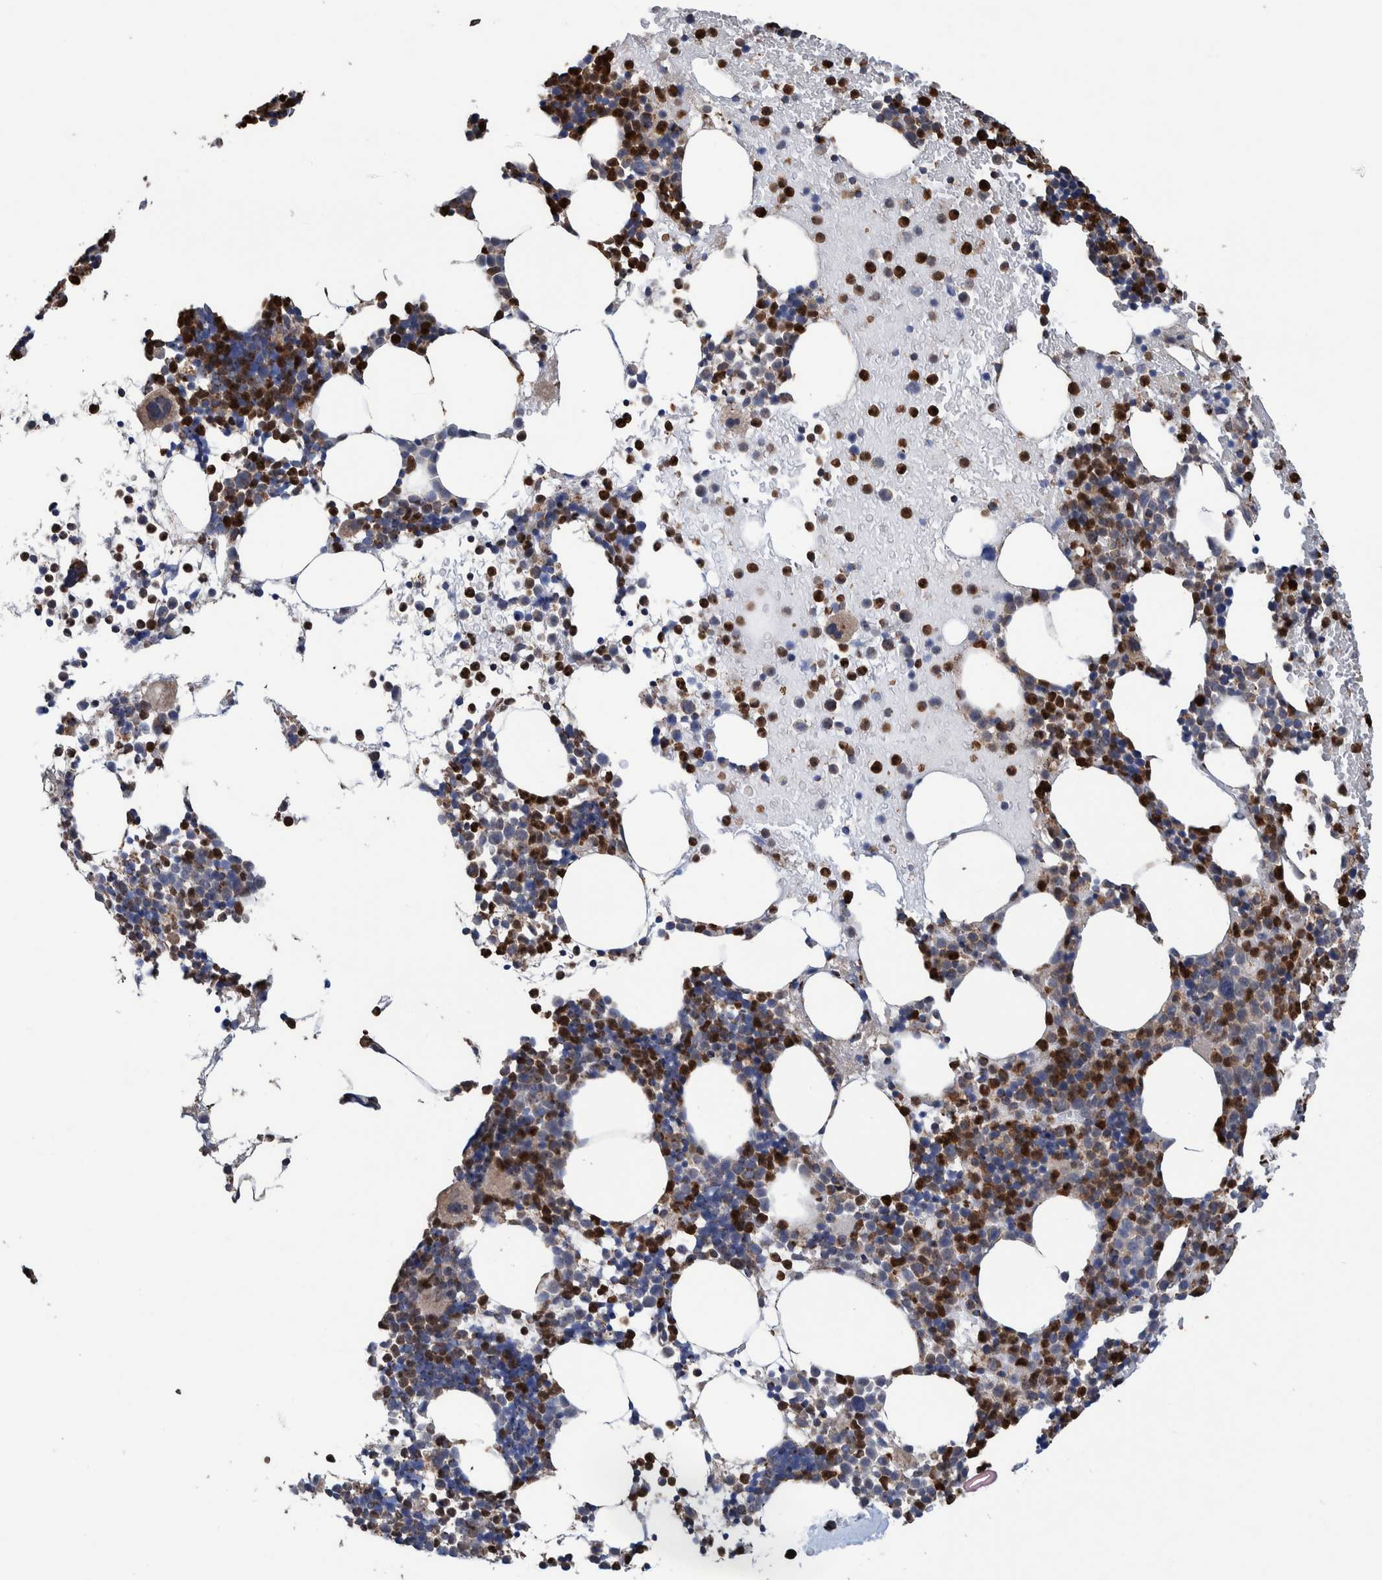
{"staining": {"intensity": "strong", "quantity": ">75%", "location": "cytoplasmic/membranous,nuclear"}, "tissue": "bone marrow", "cell_type": "Hematopoietic cells", "image_type": "normal", "snomed": [{"axis": "morphology", "description": "Normal tissue, NOS"}, {"axis": "morphology", "description": "Inflammation, NOS"}, {"axis": "topography", "description": "Bone marrow"}], "caption": "High-power microscopy captured an immunohistochemistry (IHC) photomicrograph of benign bone marrow, revealing strong cytoplasmic/membranous,nuclear staining in approximately >75% of hematopoietic cells.", "gene": "DECR1", "patient": {"sex": "male", "age": 78}}